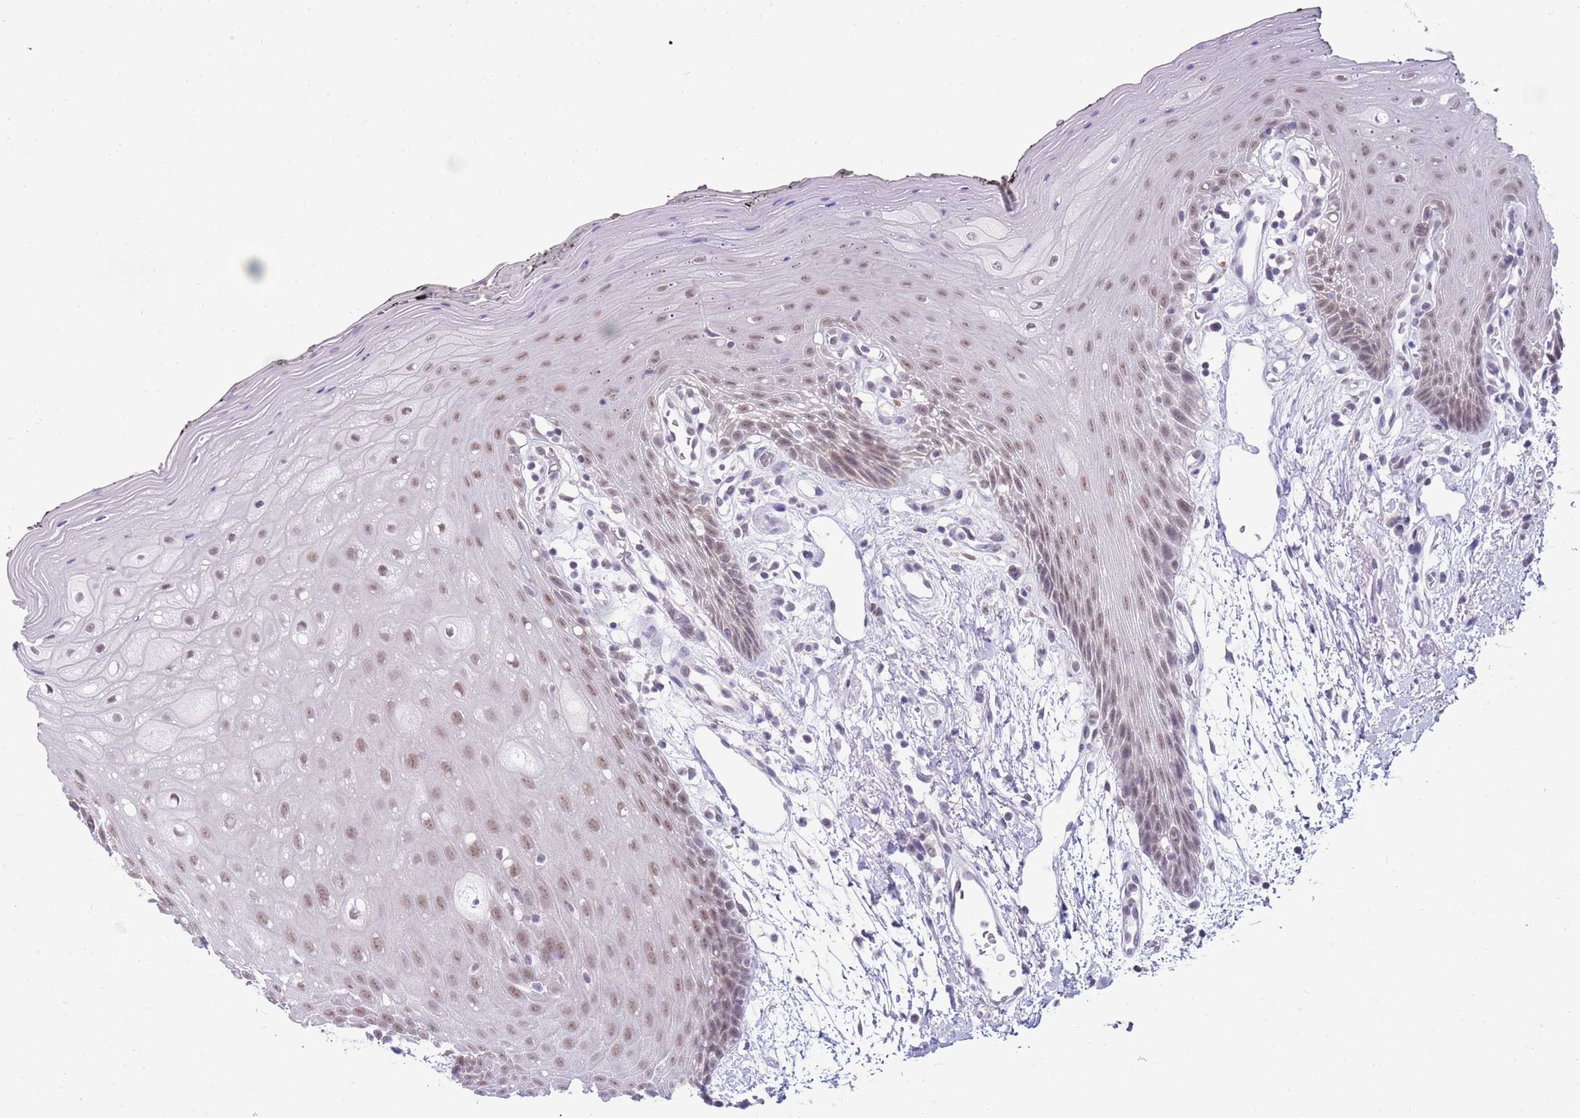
{"staining": {"intensity": "moderate", "quantity": "25%-75%", "location": "nuclear"}, "tissue": "oral mucosa", "cell_type": "Squamous epithelial cells", "image_type": "normal", "snomed": [{"axis": "morphology", "description": "Normal tissue, NOS"}, {"axis": "topography", "description": "Oral tissue"}, {"axis": "topography", "description": "Tounge, NOS"}], "caption": "Immunohistochemistry (IHC) histopathology image of benign oral mucosa stained for a protein (brown), which exhibits medium levels of moderate nuclear staining in about 25%-75% of squamous epithelial cells.", "gene": "SEPHS2", "patient": {"sex": "female", "age": 59}}